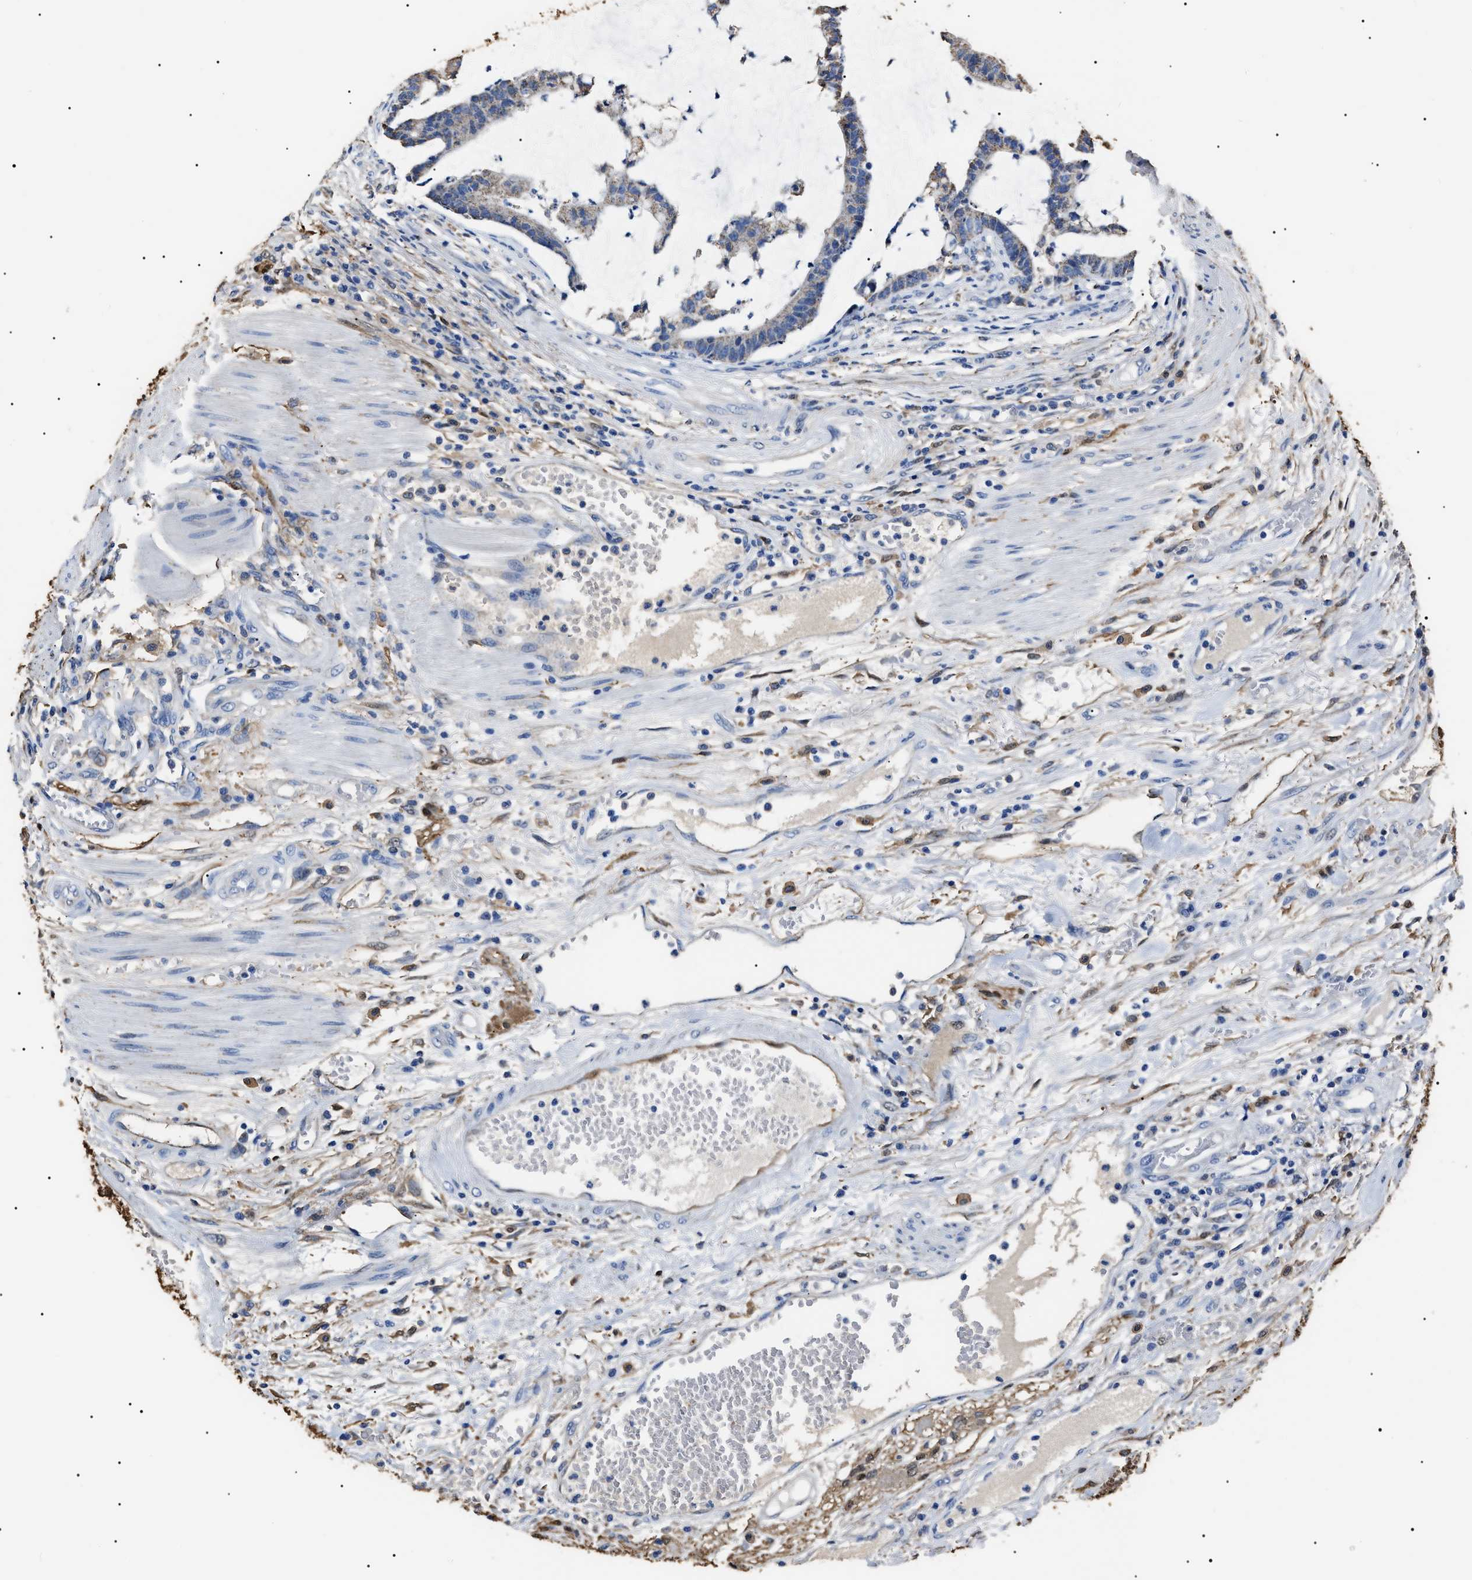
{"staining": {"intensity": "weak", "quantity": "<25%", "location": "cytoplasmic/membranous"}, "tissue": "colorectal cancer", "cell_type": "Tumor cells", "image_type": "cancer", "snomed": [{"axis": "morphology", "description": "Adenocarcinoma, NOS"}, {"axis": "topography", "description": "Colon"}], "caption": "A histopathology image of adenocarcinoma (colorectal) stained for a protein displays no brown staining in tumor cells.", "gene": "ALDH1A1", "patient": {"sex": "female", "age": 84}}